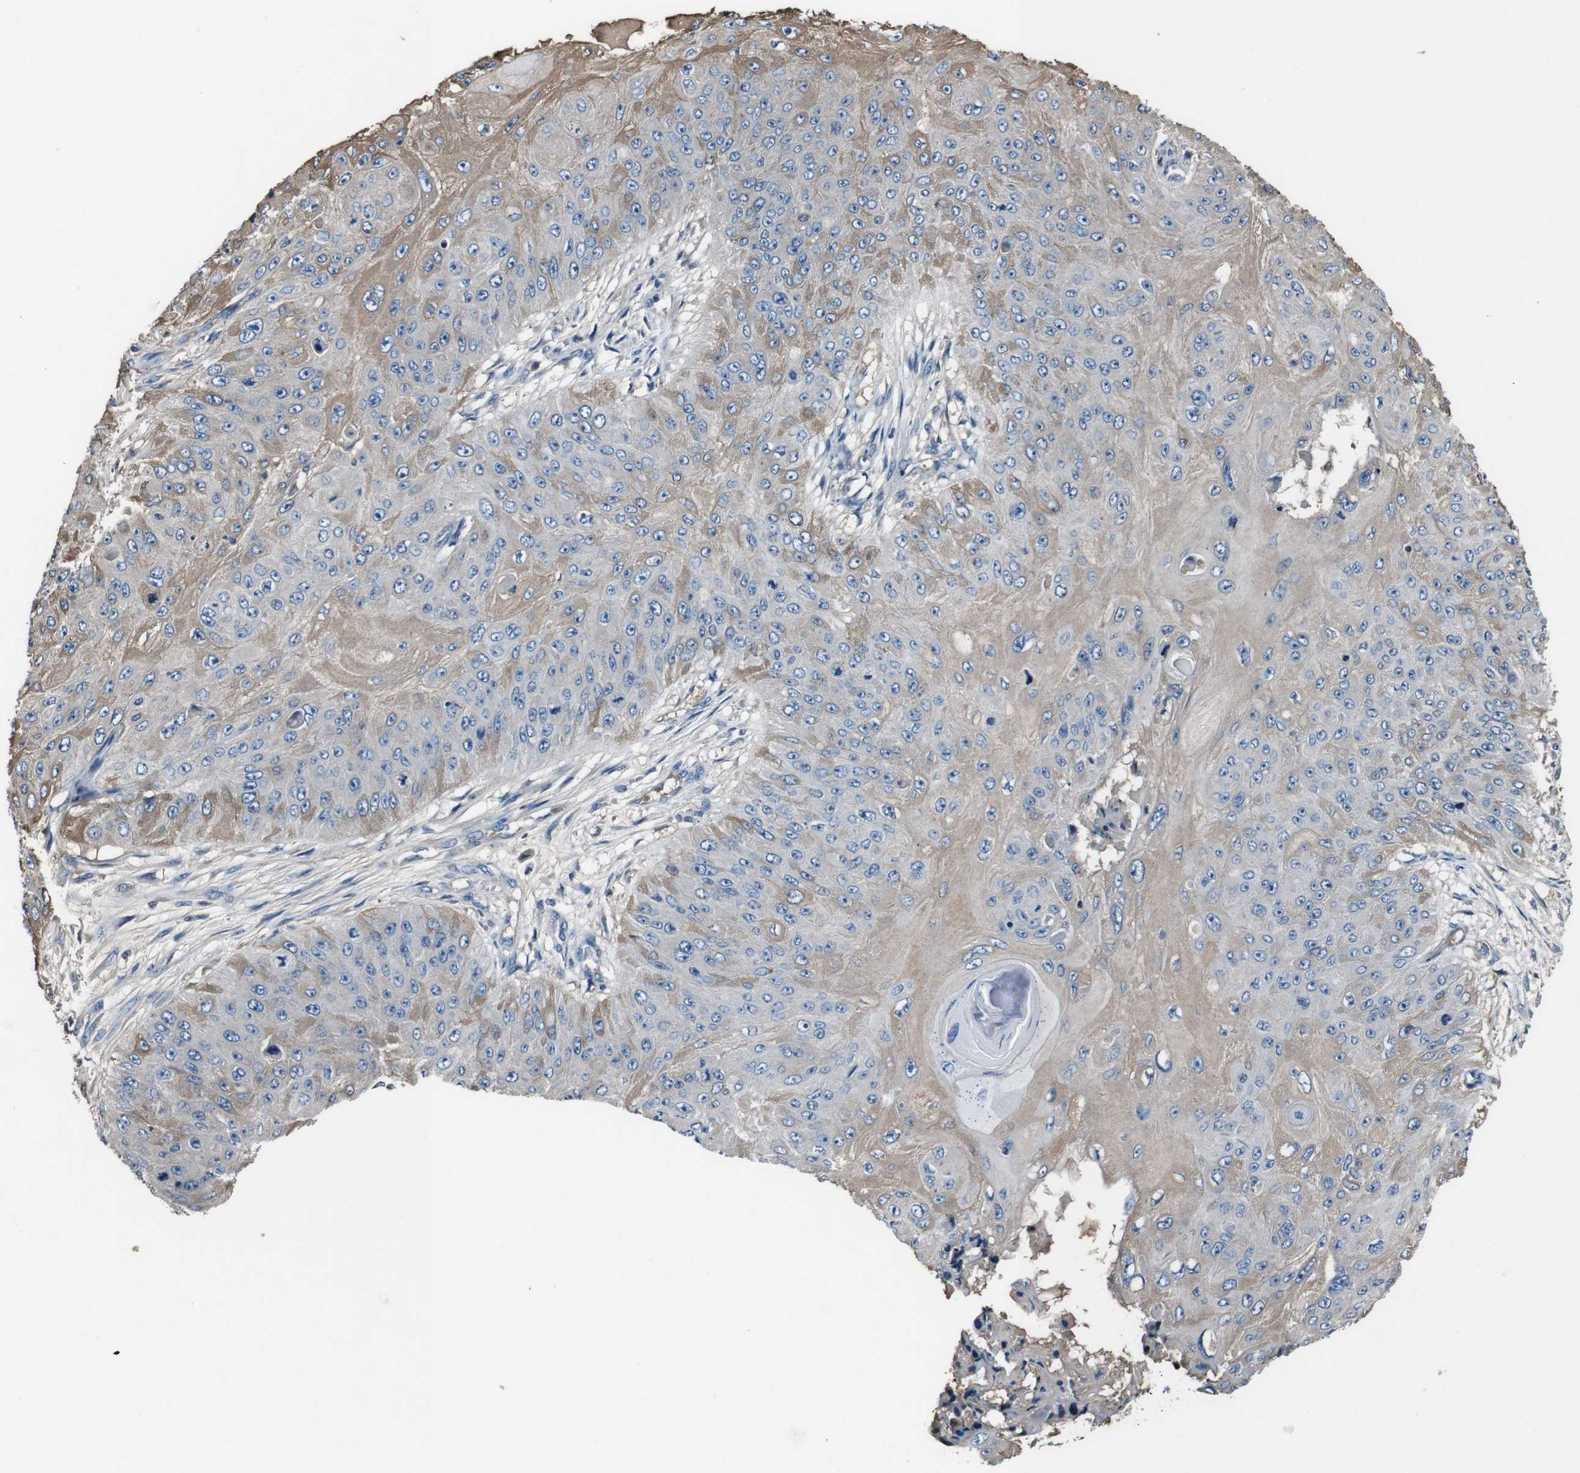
{"staining": {"intensity": "weak", "quantity": "25%-75%", "location": "cytoplasmic/membranous"}, "tissue": "skin cancer", "cell_type": "Tumor cells", "image_type": "cancer", "snomed": [{"axis": "morphology", "description": "Squamous cell carcinoma, NOS"}, {"axis": "topography", "description": "Skin"}], "caption": "A photomicrograph of skin squamous cell carcinoma stained for a protein shows weak cytoplasmic/membranous brown staining in tumor cells. (Brightfield microscopy of DAB IHC at high magnification).", "gene": "LEP", "patient": {"sex": "female", "age": 80}}